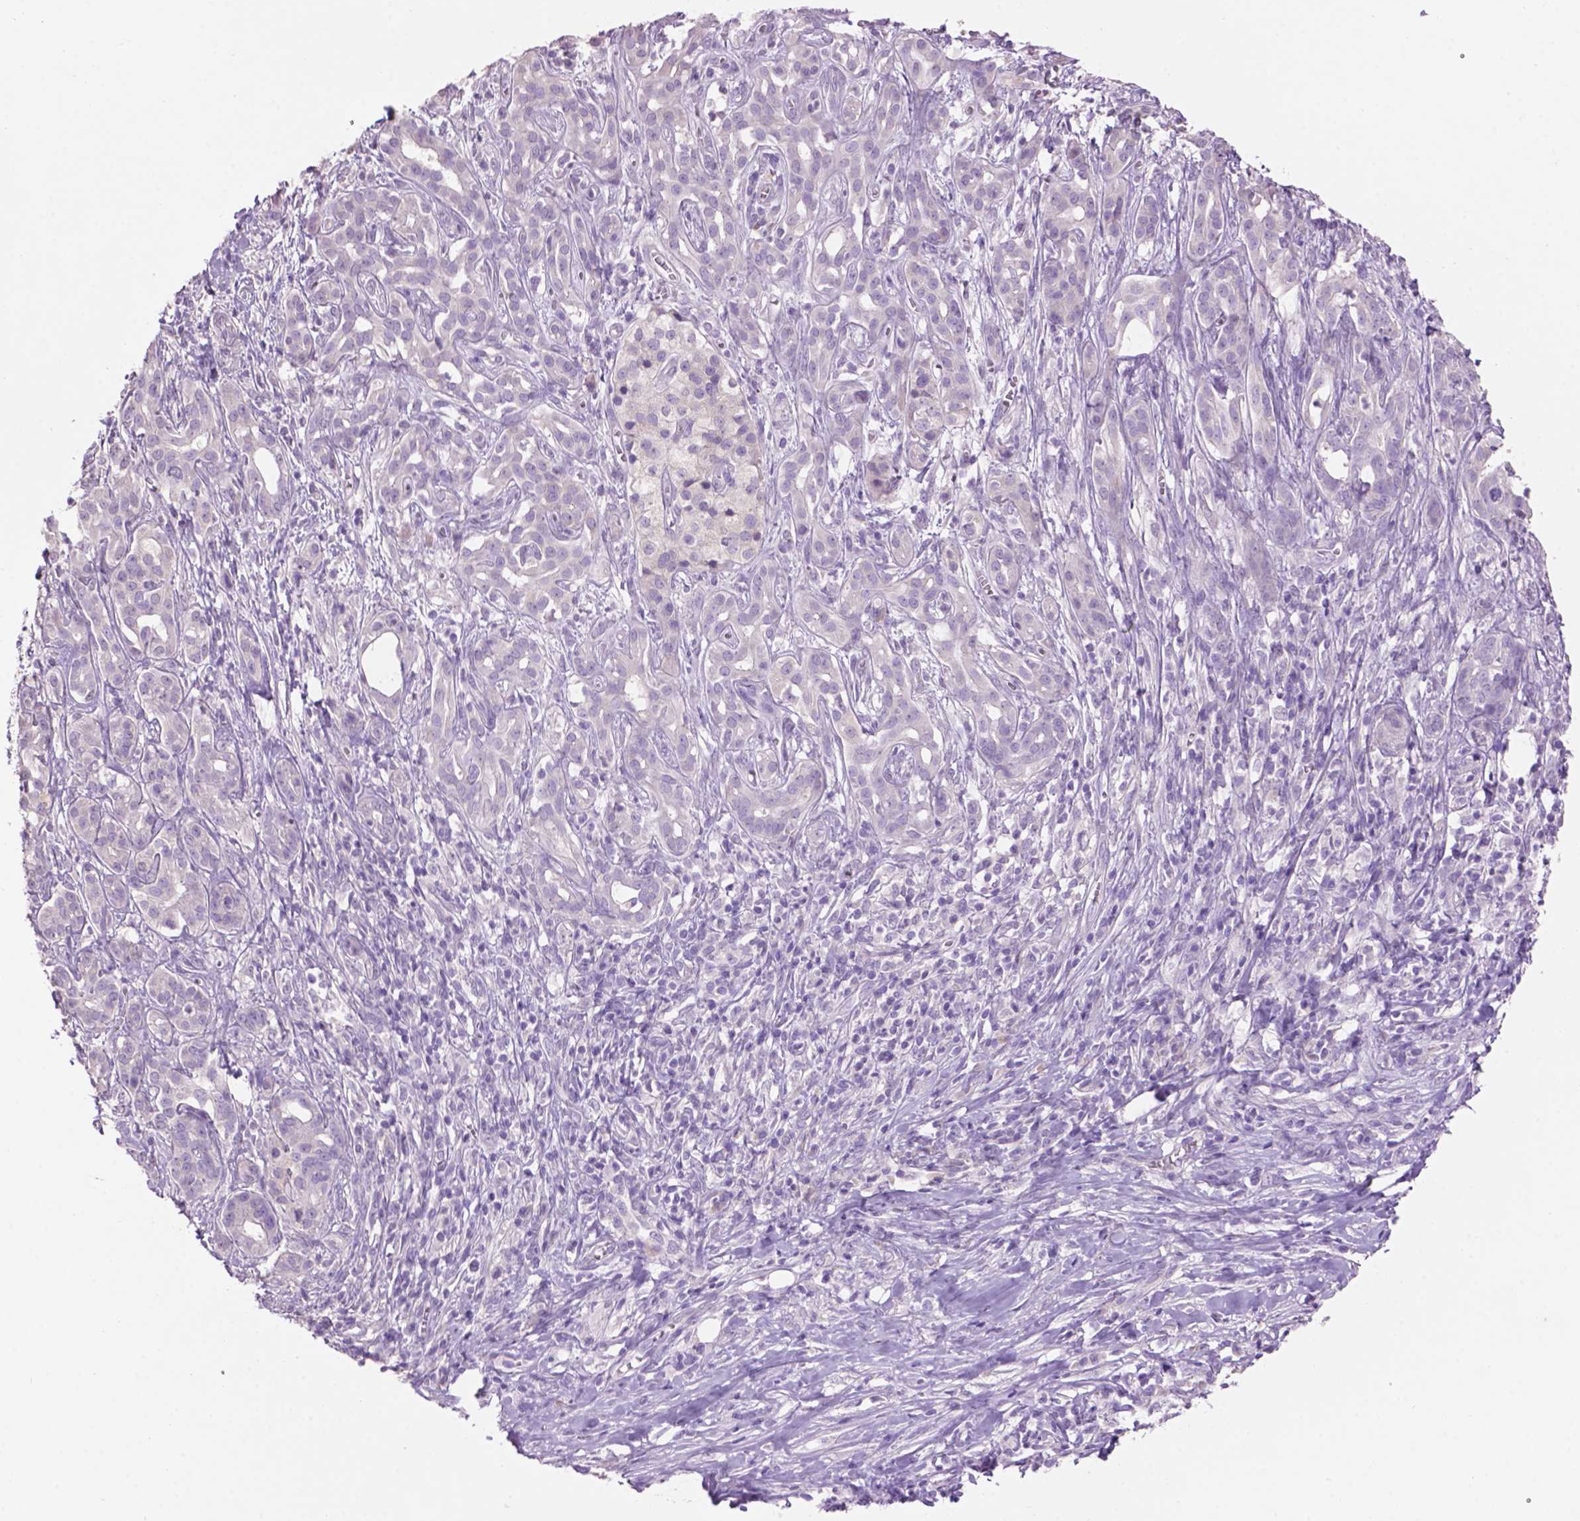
{"staining": {"intensity": "negative", "quantity": "none", "location": "none"}, "tissue": "pancreatic cancer", "cell_type": "Tumor cells", "image_type": "cancer", "snomed": [{"axis": "morphology", "description": "Adenocarcinoma, NOS"}, {"axis": "topography", "description": "Pancreas"}], "caption": "The IHC image has no significant expression in tumor cells of pancreatic adenocarcinoma tissue.", "gene": "CRYBA4", "patient": {"sex": "male", "age": 61}}